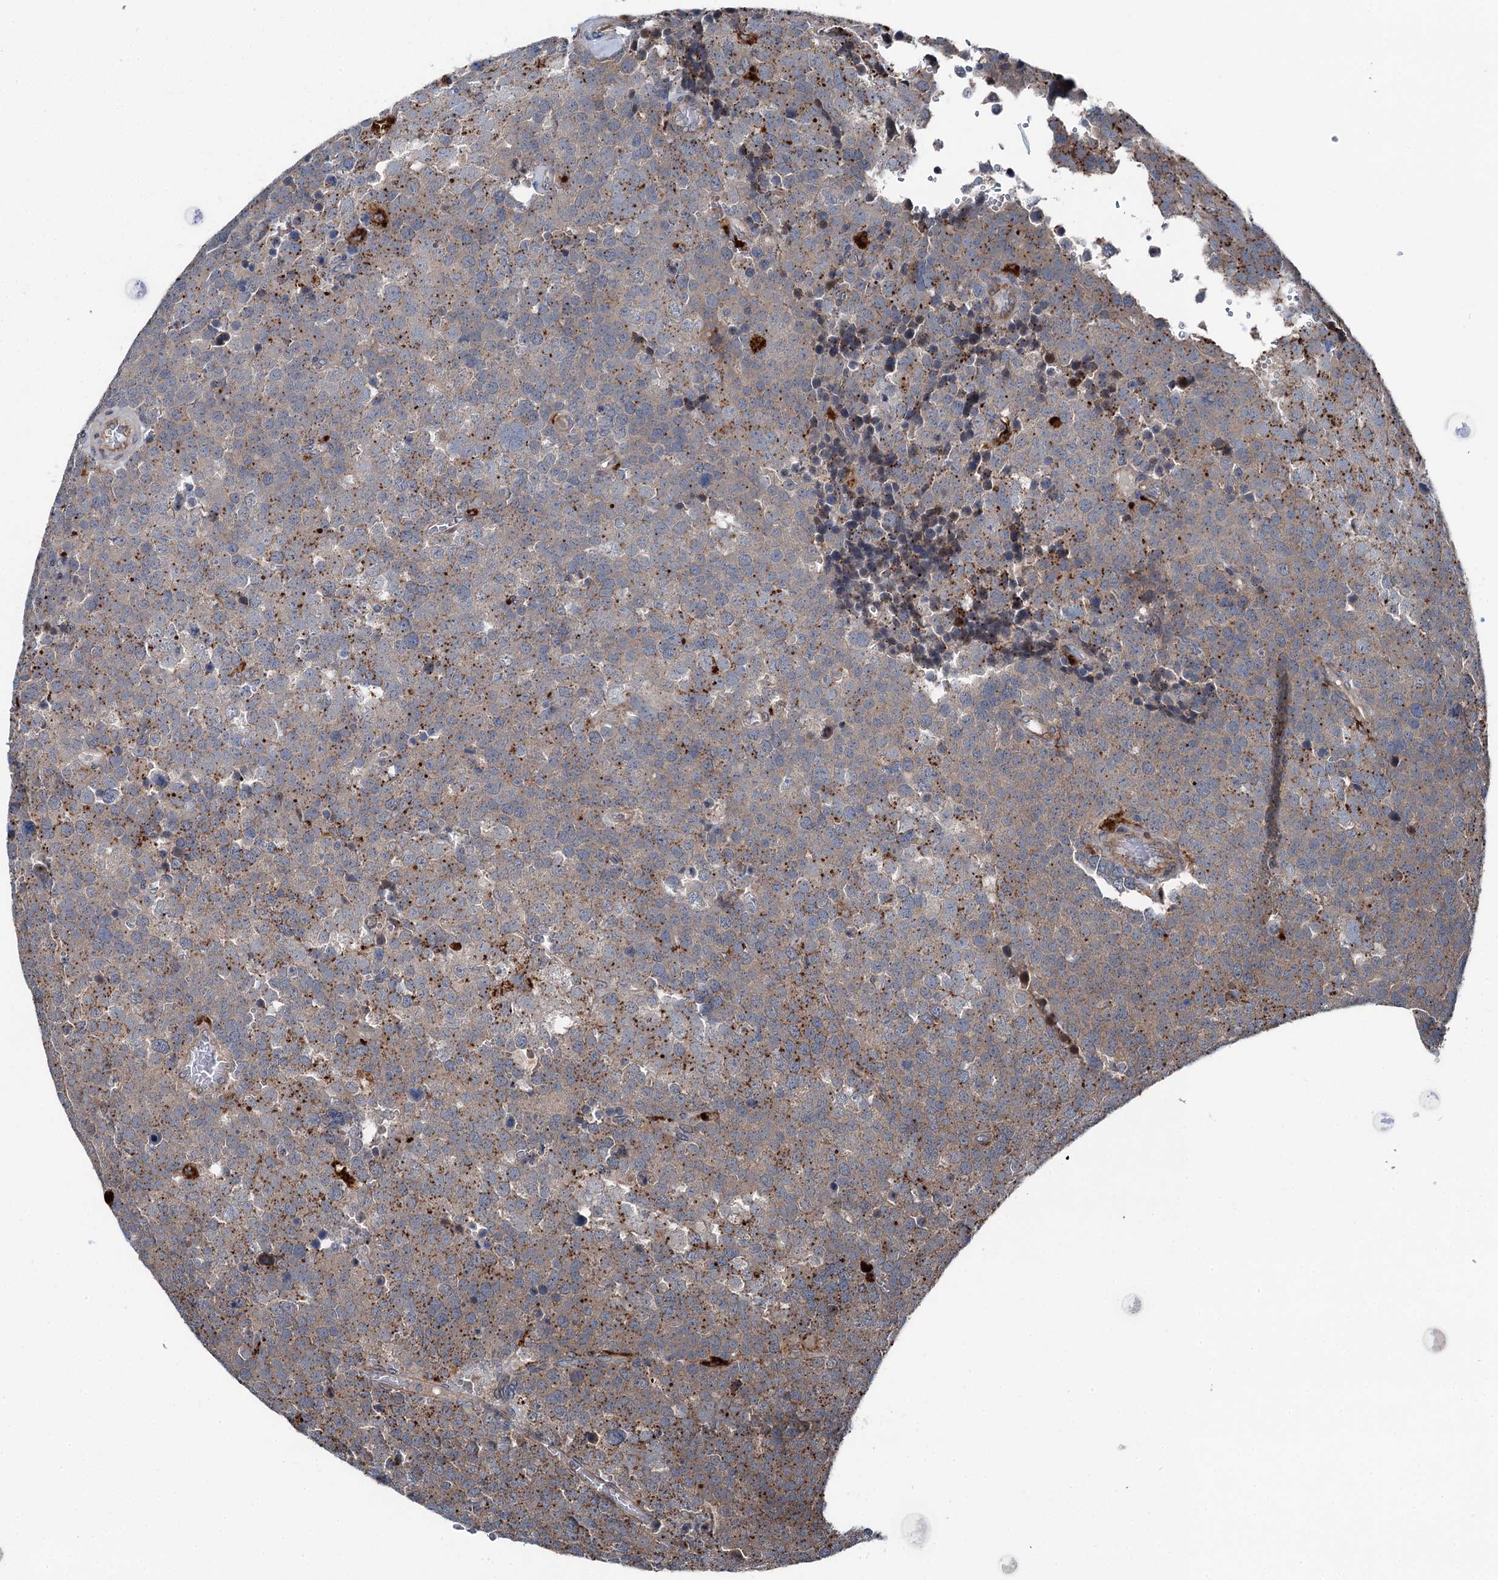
{"staining": {"intensity": "moderate", "quantity": "25%-75%", "location": "cytoplasmic/membranous"}, "tissue": "testis cancer", "cell_type": "Tumor cells", "image_type": "cancer", "snomed": [{"axis": "morphology", "description": "Seminoma, NOS"}, {"axis": "topography", "description": "Testis"}], "caption": "DAB (3,3'-diaminobenzidine) immunohistochemical staining of human testis seminoma exhibits moderate cytoplasmic/membranous protein staining in approximately 25%-75% of tumor cells.", "gene": "POLR1D", "patient": {"sex": "male", "age": 71}}